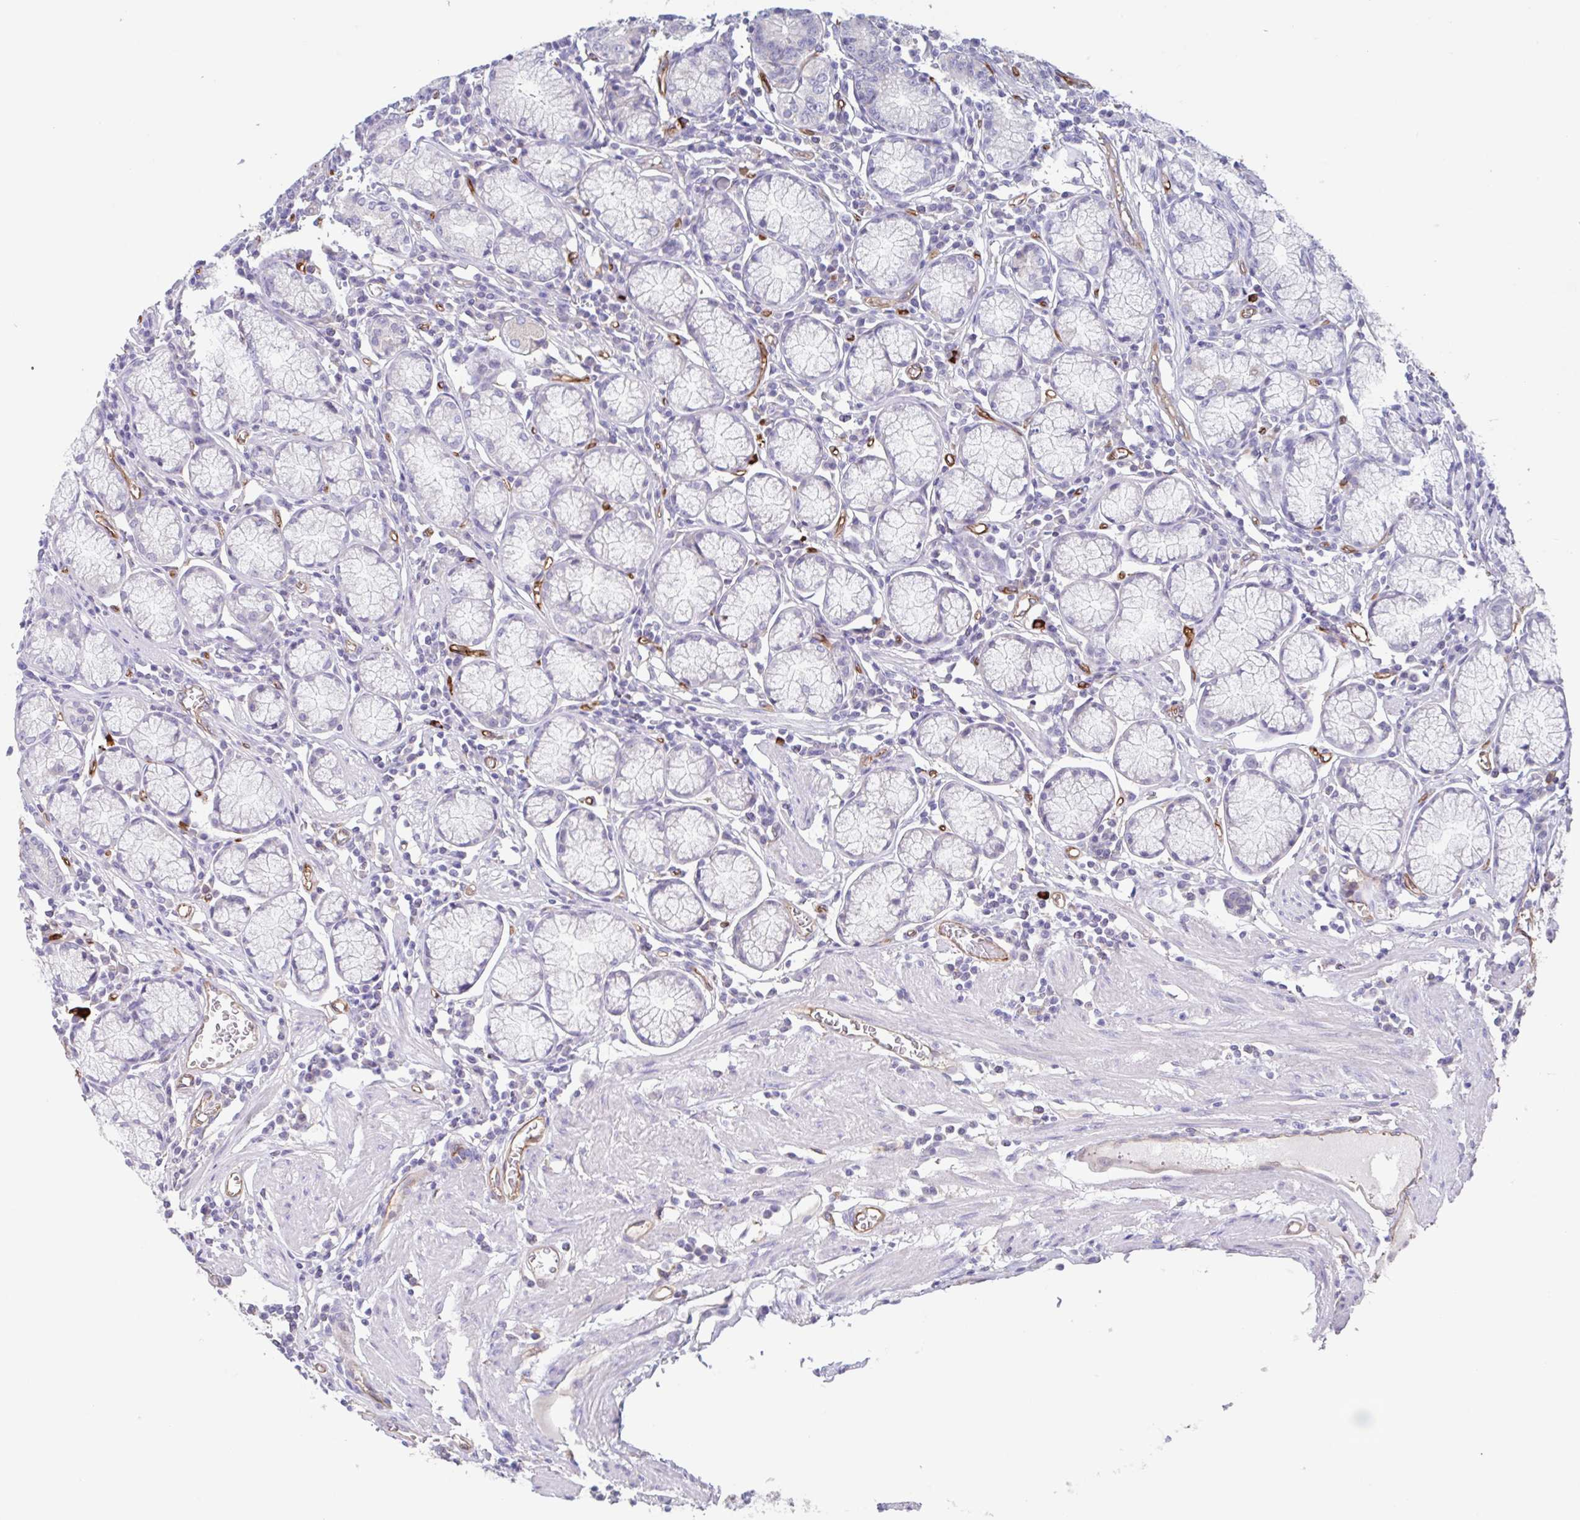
{"staining": {"intensity": "negative", "quantity": "none", "location": "none"}, "tissue": "stomach", "cell_type": "Glandular cells", "image_type": "normal", "snomed": [{"axis": "morphology", "description": "Normal tissue, NOS"}, {"axis": "topography", "description": "Stomach"}], "caption": "Immunohistochemistry (IHC) of unremarkable human stomach demonstrates no positivity in glandular cells. The staining was performed using DAB to visualize the protein expression in brown, while the nuclei were stained in blue with hematoxylin (Magnification: 20x).", "gene": "EHD4", "patient": {"sex": "male", "age": 55}}